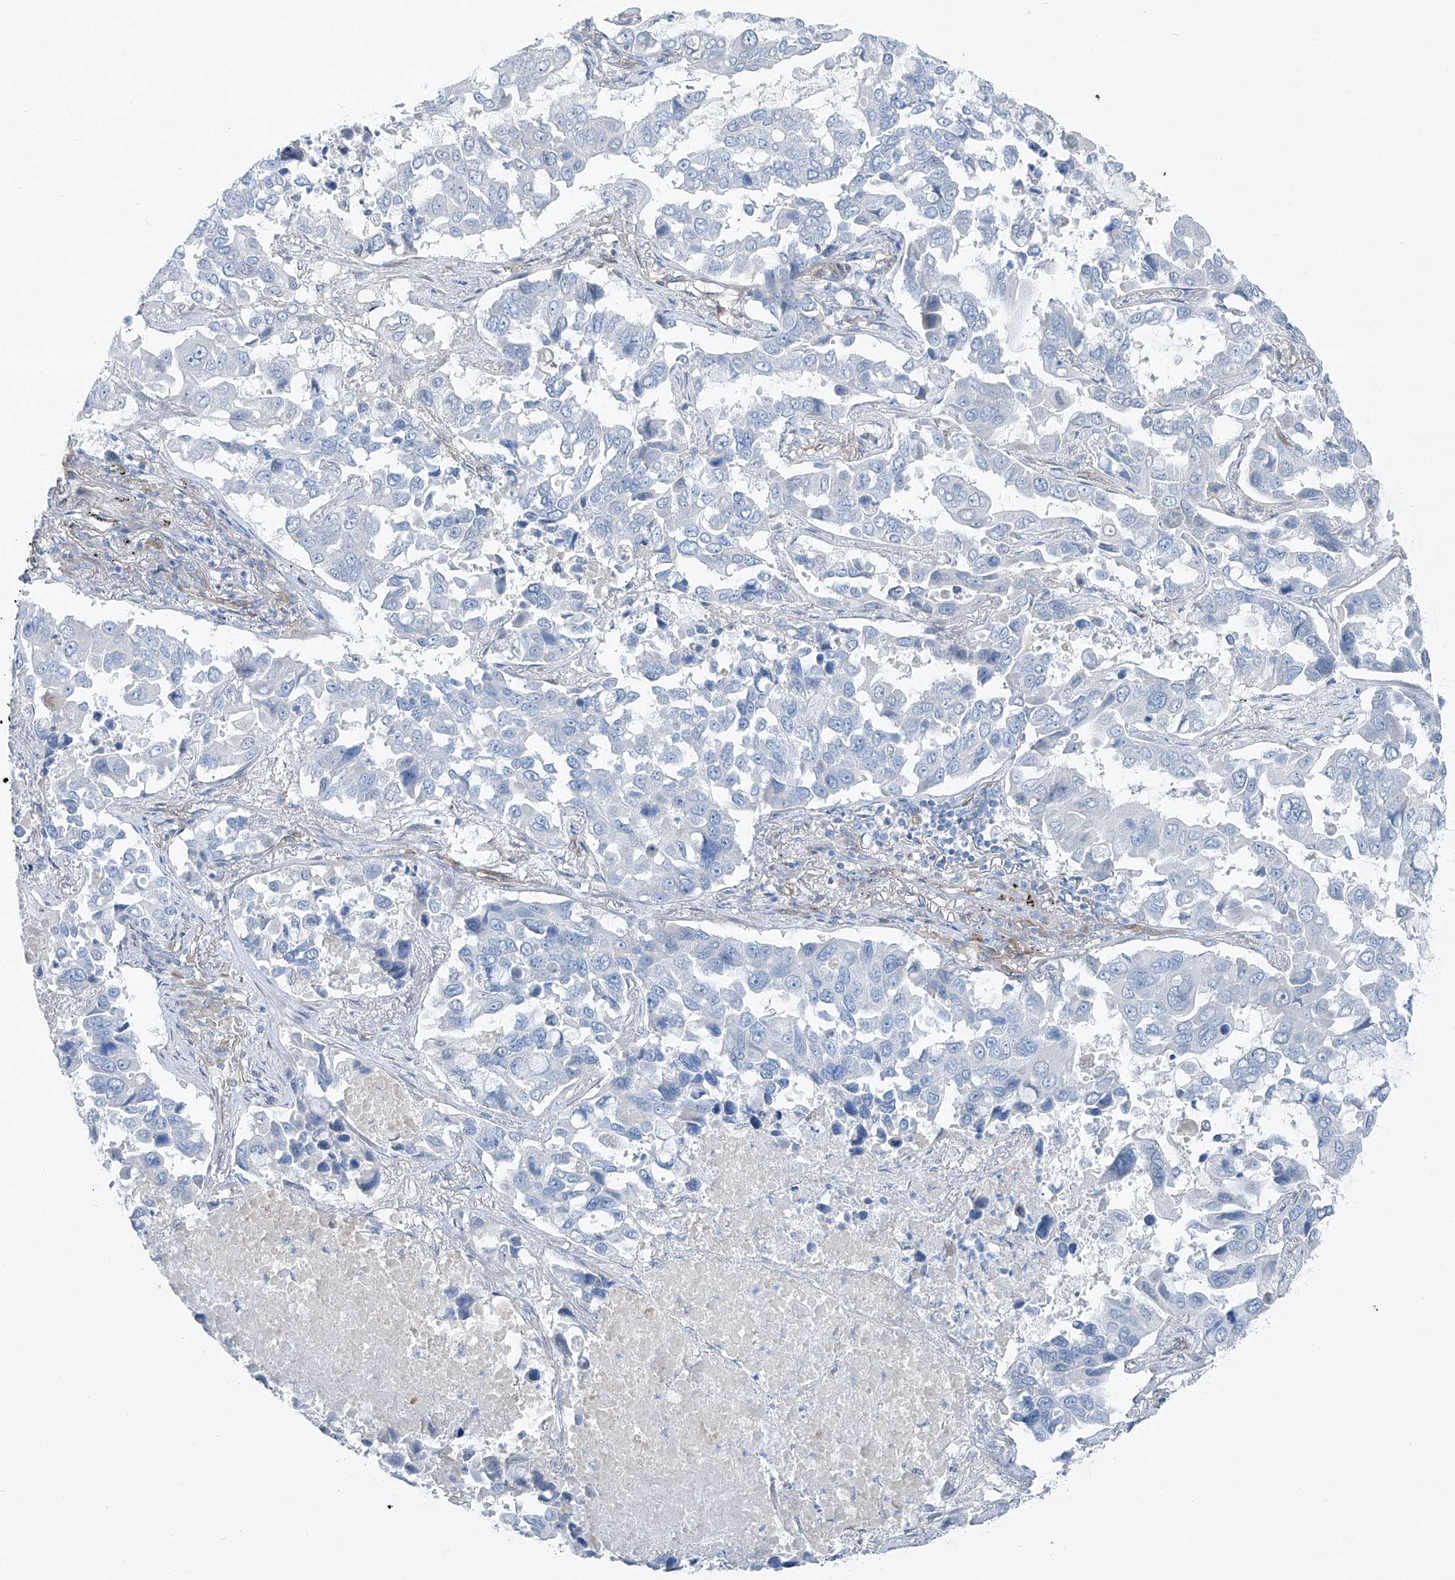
{"staining": {"intensity": "negative", "quantity": "none", "location": "none"}, "tissue": "lung cancer", "cell_type": "Tumor cells", "image_type": "cancer", "snomed": [{"axis": "morphology", "description": "Adenocarcinoma, NOS"}, {"axis": "topography", "description": "Lung"}], "caption": "The immunohistochemistry (IHC) histopathology image has no significant staining in tumor cells of adenocarcinoma (lung) tissue.", "gene": "TNS2", "patient": {"sex": "male", "age": 64}}